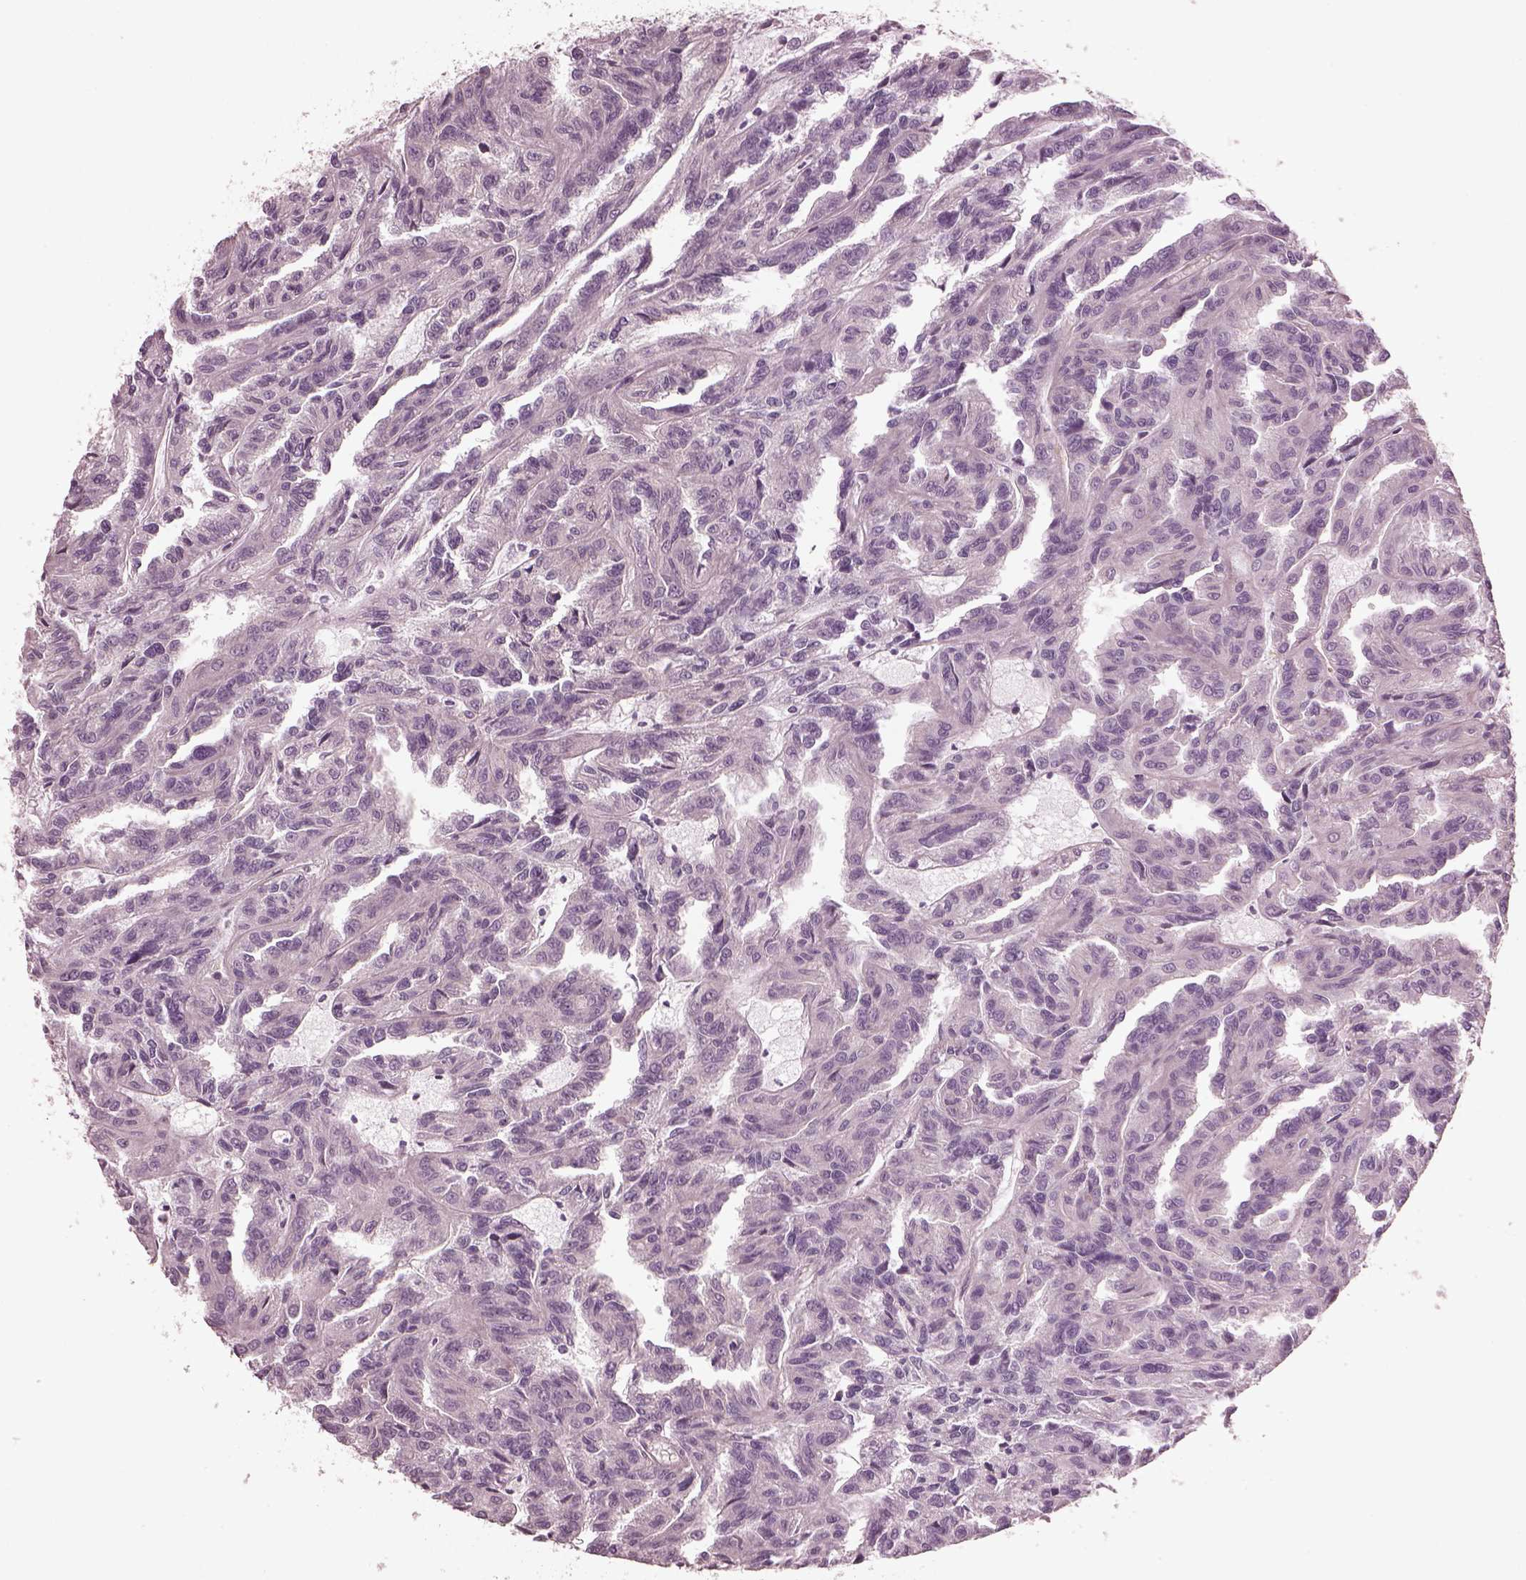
{"staining": {"intensity": "negative", "quantity": "none", "location": "none"}, "tissue": "renal cancer", "cell_type": "Tumor cells", "image_type": "cancer", "snomed": [{"axis": "morphology", "description": "Adenocarcinoma, NOS"}, {"axis": "topography", "description": "Kidney"}], "caption": "This is a micrograph of IHC staining of renal adenocarcinoma, which shows no expression in tumor cells.", "gene": "ODAD1", "patient": {"sex": "male", "age": 79}}